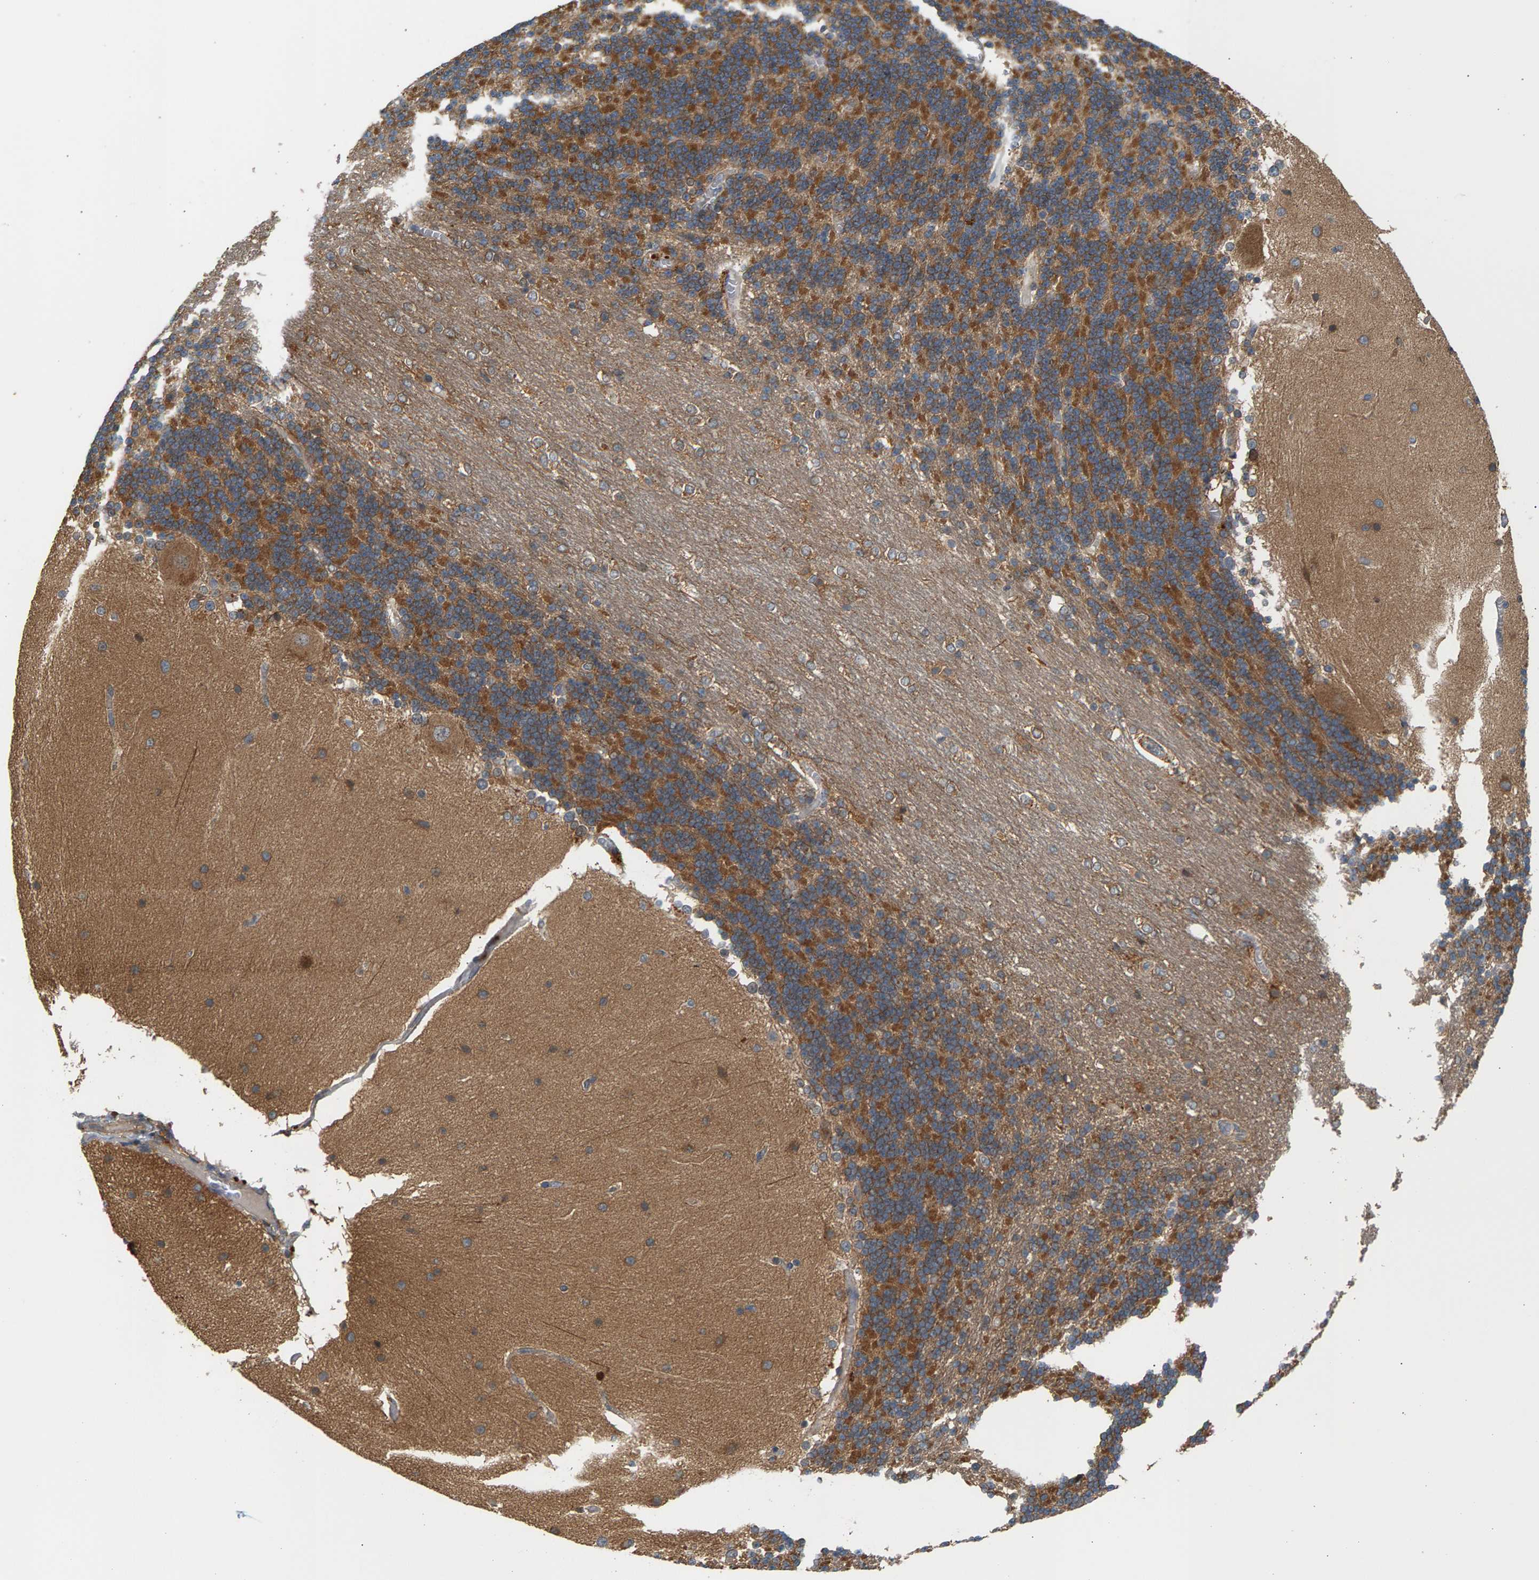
{"staining": {"intensity": "moderate", "quantity": ">75%", "location": "cytoplasmic/membranous"}, "tissue": "cerebellum", "cell_type": "Cells in granular layer", "image_type": "normal", "snomed": [{"axis": "morphology", "description": "Normal tissue, NOS"}, {"axis": "topography", "description": "Cerebellum"}], "caption": "Immunohistochemical staining of normal human cerebellum demonstrates moderate cytoplasmic/membranous protein expression in approximately >75% of cells in granular layer.", "gene": "MAP2K5", "patient": {"sex": "female", "age": 54}}